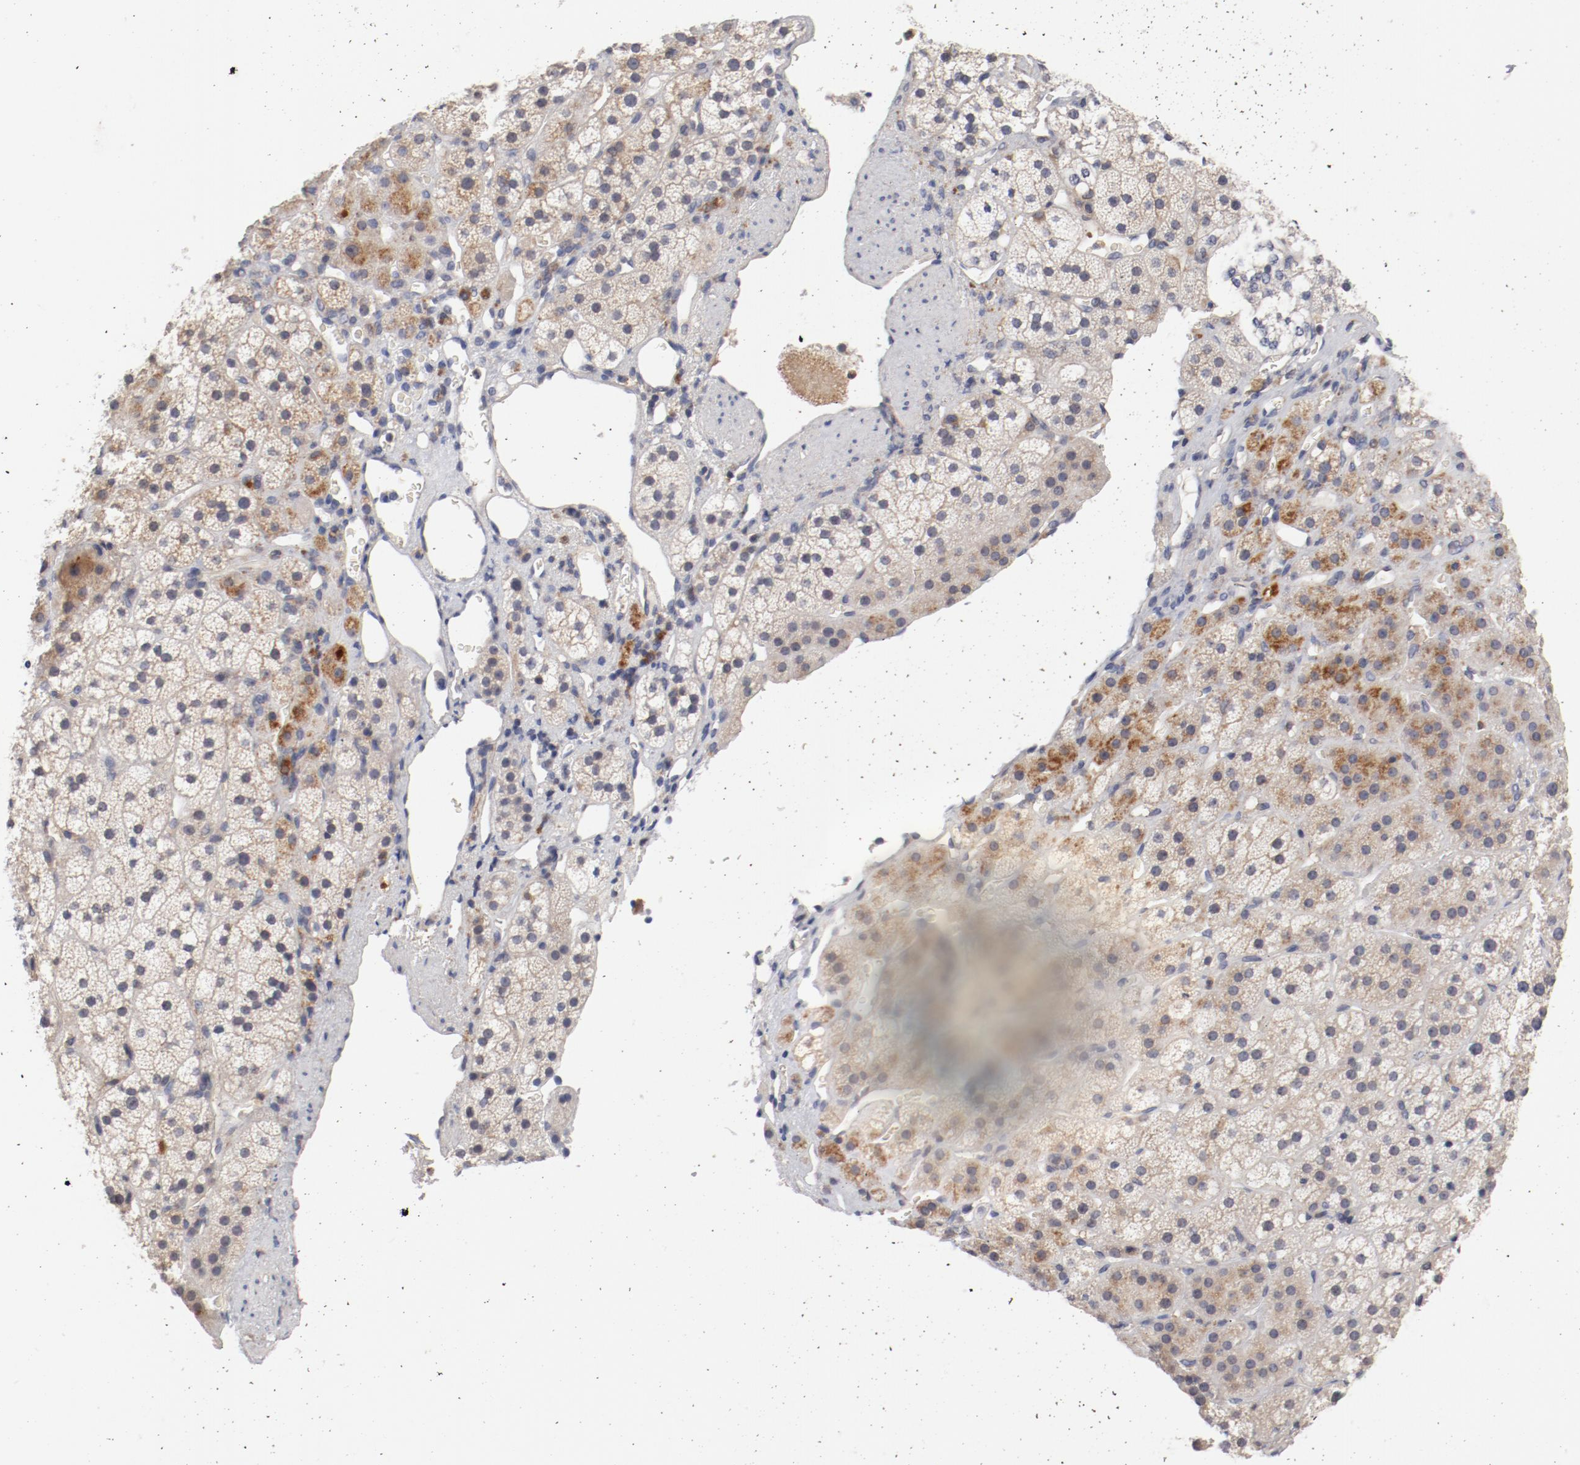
{"staining": {"intensity": "moderate", "quantity": "<25%", "location": "cytoplasmic/membranous"}, "tissue": "adrenal gland", "cell_type": "Glandular cells", "image_type": "normal", "snomed": [{"axis": "morphology", "description": "Normal tissue, NOS"}, {"axis": "topography", "description": "Adrenal gland"}], "caption": "Protein expression analysis of benign adrenal gland reveals moderate cytoplasmic/membranous expression in about <25% of glandular cells. (Stains: DAB in brown, nuclei in blue, Microscopy: brightfield microscopy at high magnification).", "gene": "CBL", "patient": {"sex": "female", "age": 44}}